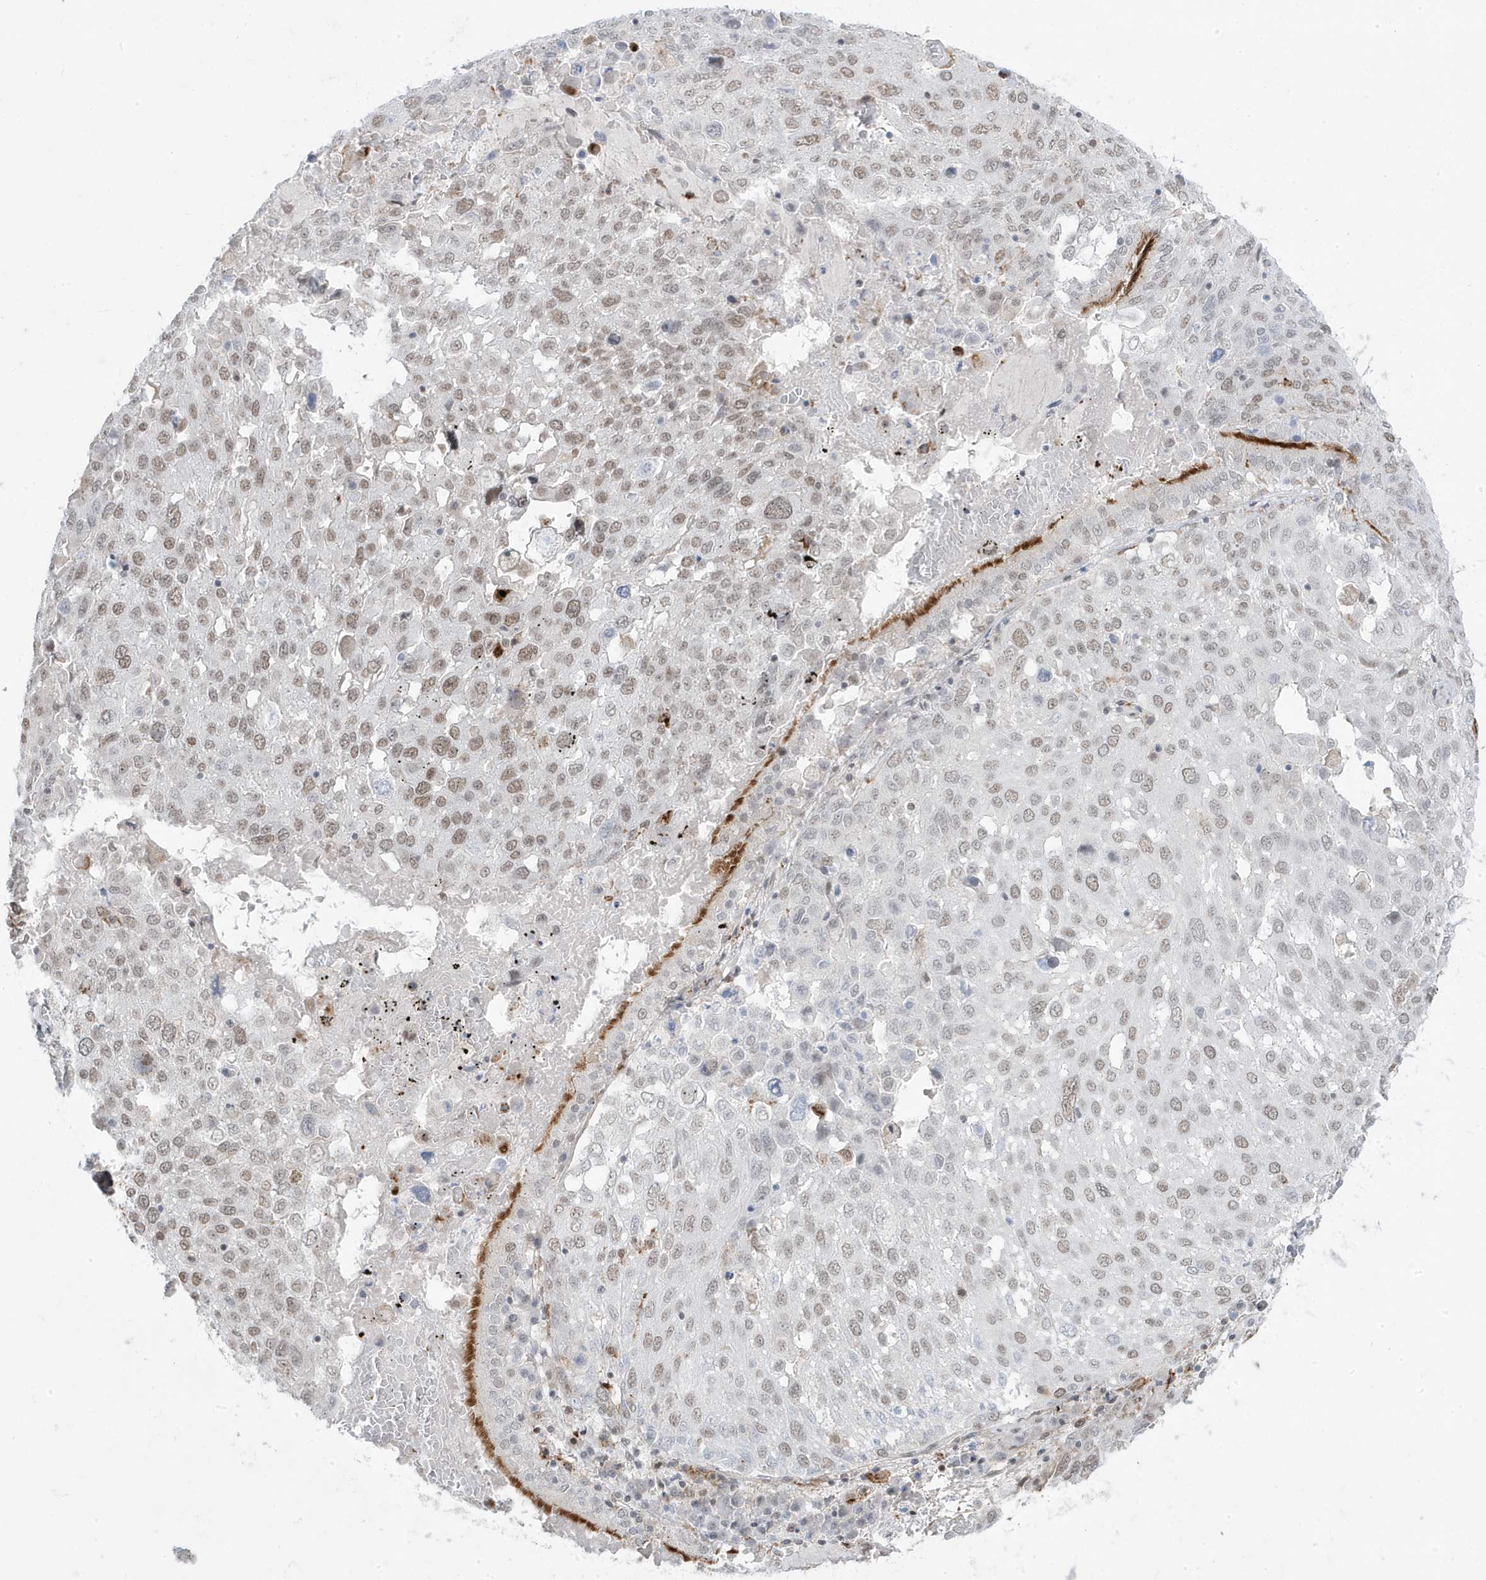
{"staining": {"intensity": "moderate", "quantity": ">75%", "location": "nuclear"}, "tissue": "lung cancer", "cell_type": "Tumor cells", "image_type": "cancer", "snomed": [{"axis": "morphology", "description": "Squamous cell carcinoma, NOS"}, {"axis": "topography", "description": "Lung"}], "caption": "Moderate nuclear protein expression is appreciated in about >75% of tumor cells in lung cancer. (brown staining indicates protein expression, while blue staining denotes nuclei).", "gene": "ADAMTSL3", "patient": {"sex": "male", "age": 65}}